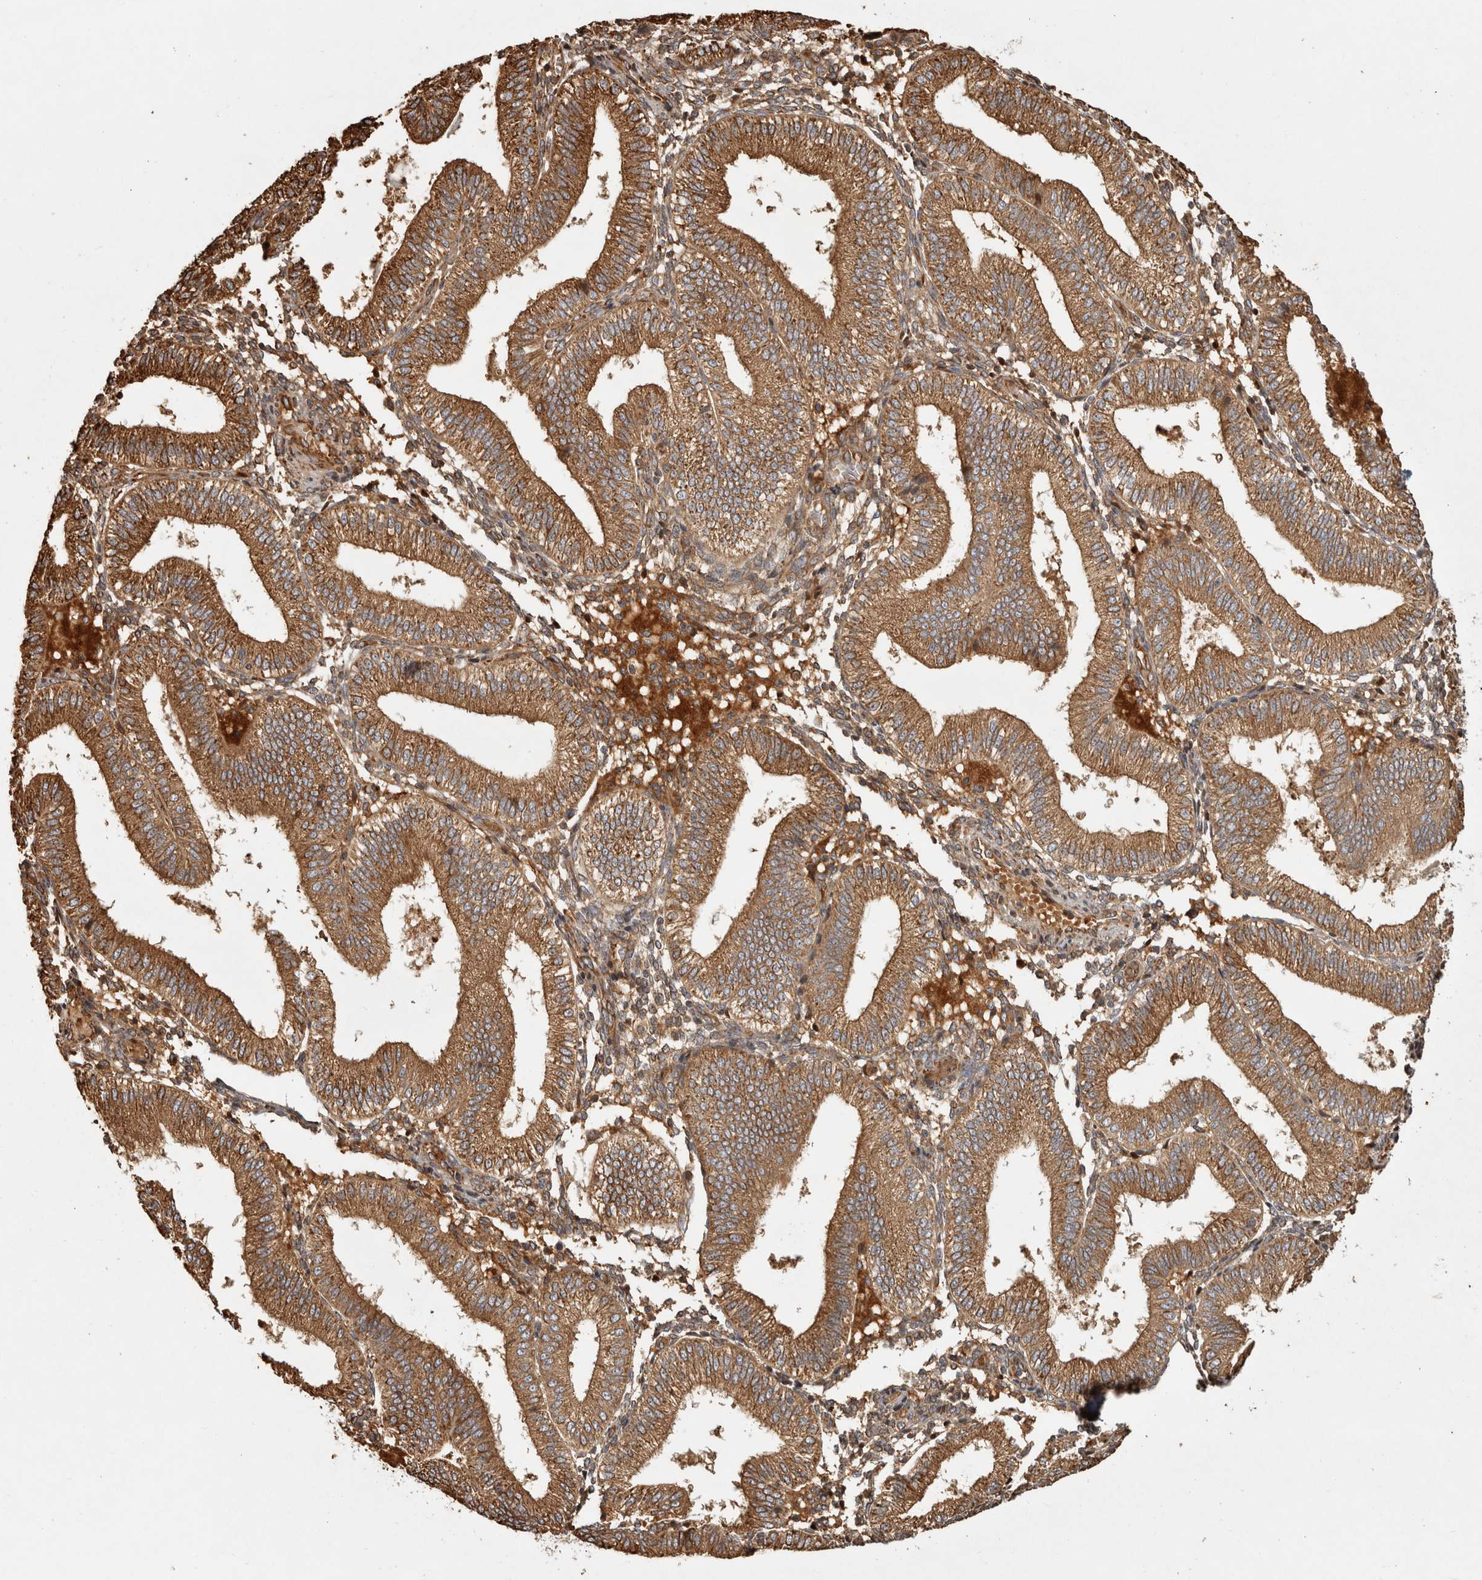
{"staining": {"intensity": "moderate", "quantity": ">75%", "location": "cytoplasmic/membranous"}, "tissue": "endometrium", "cell_type": "Cells in endometrial stroma", "image_type": "normal", "snomed": [{"axis": "morphology", "description": "Normal tissue, NOS"}, {"axis": "topography", "description": "Endometrium"}], "caption": "A brown stain highlights moderate cytoplasmic/membranous positivity of a protein in cells in endometrial stroma of normal human endometrium. (Stains: DAB (3,3'-diaminobenzidine) in brown, nuclei in blue, Microscopy: brightfield microscopy at high magnification).", "gene": "CAMSAP2", "patient": {"sex": "female", "age": 39}}